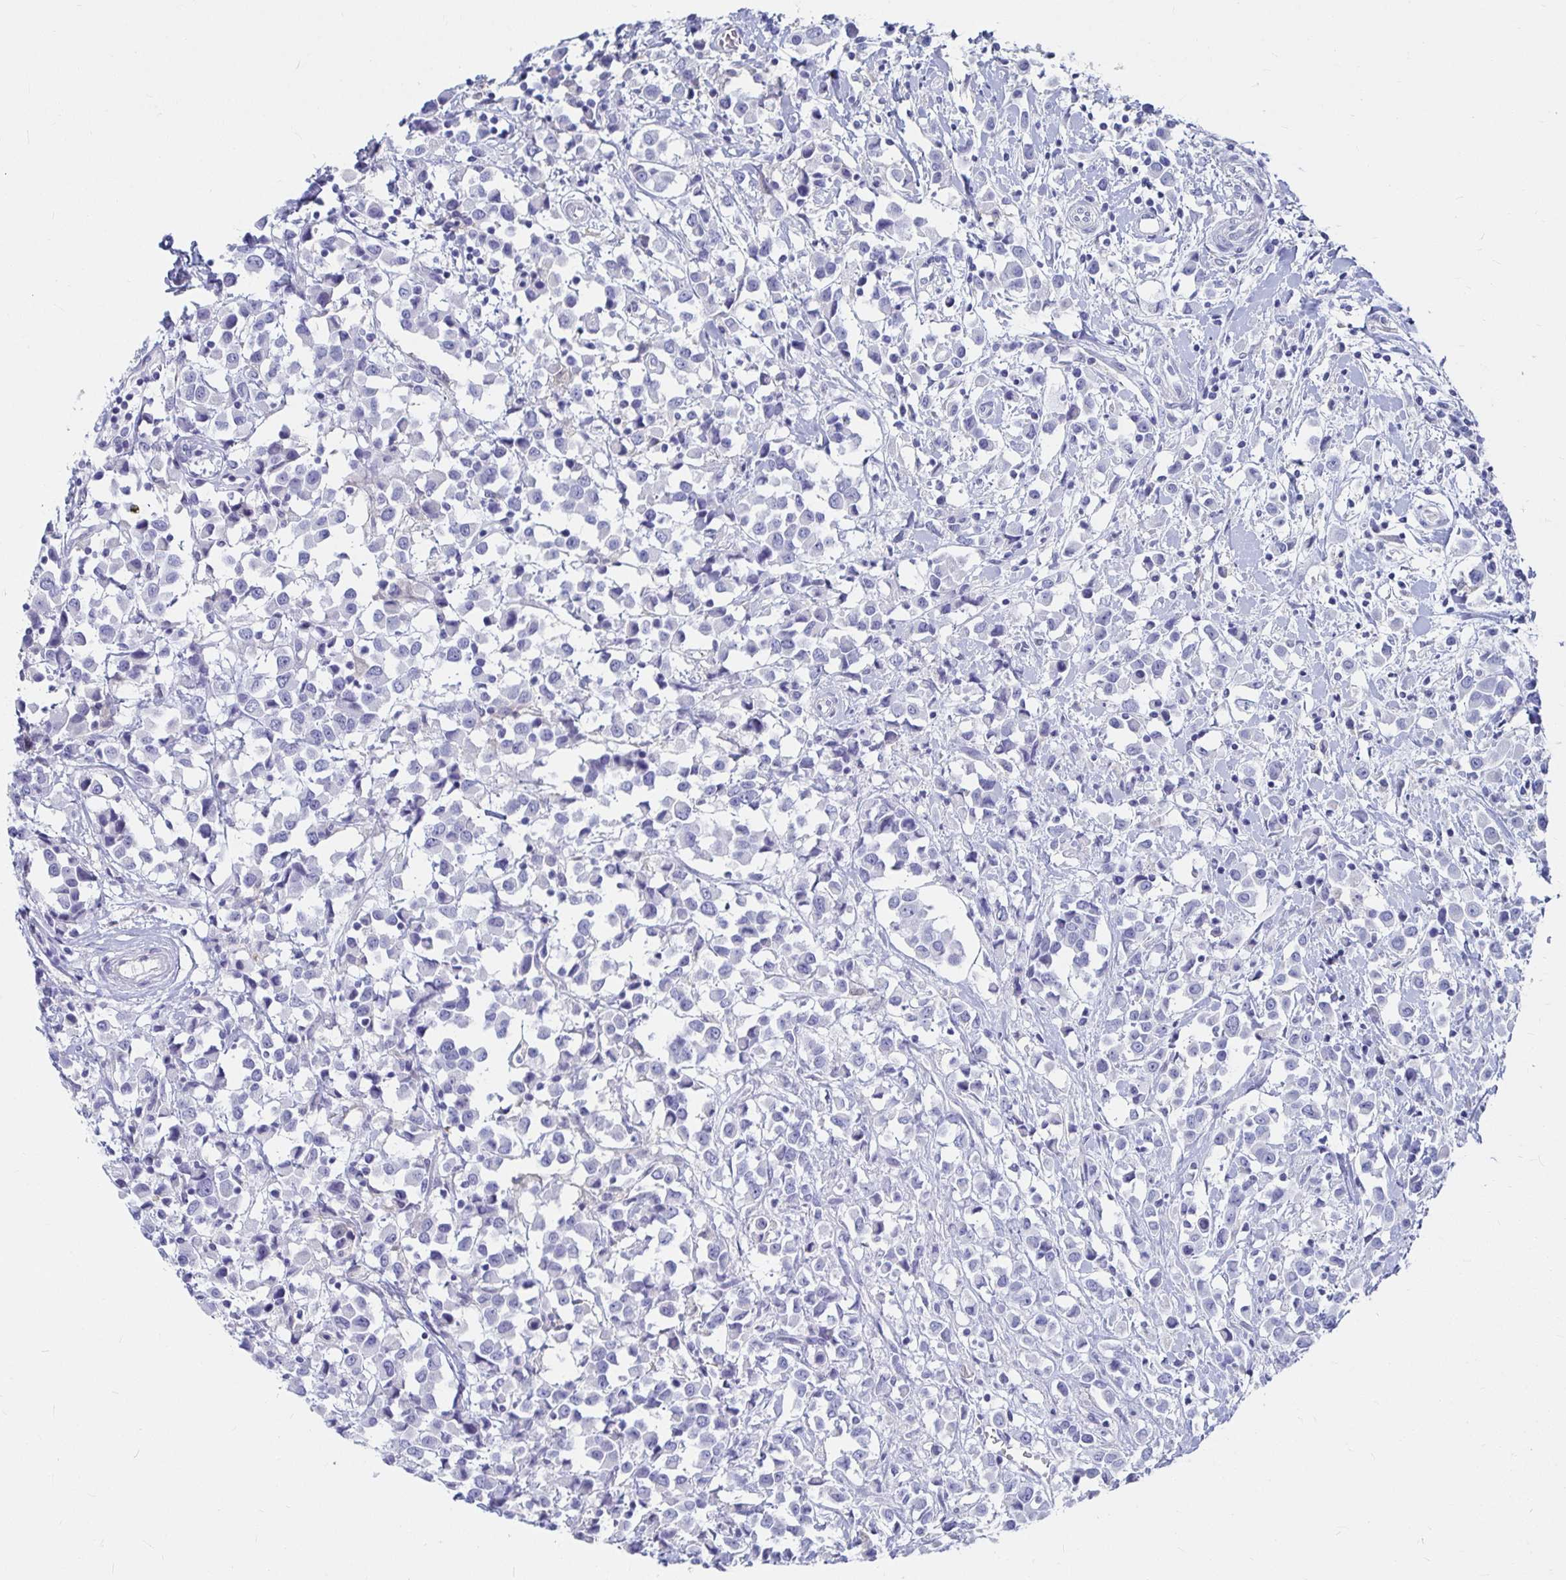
{"staining": {"intensity": "negative", "quantity": "none", "location": "none"}, "tissue": "breast cancer", "cell_type": "Tumor cells", "image_type": "cancer", "snomed": [{"axis": "morphology", "description": "Duct carcinoma"}, {"axis": "topography", "description": "Breast"}], "caption": "Immunohistochemistry photomicrograph of invasive ductal carcinoma (breast) stained for a protein (brown), which exhibits no positivity in tumor cells.", "gene": "CA9", "patient": {"sex": "female", "age": 61}}